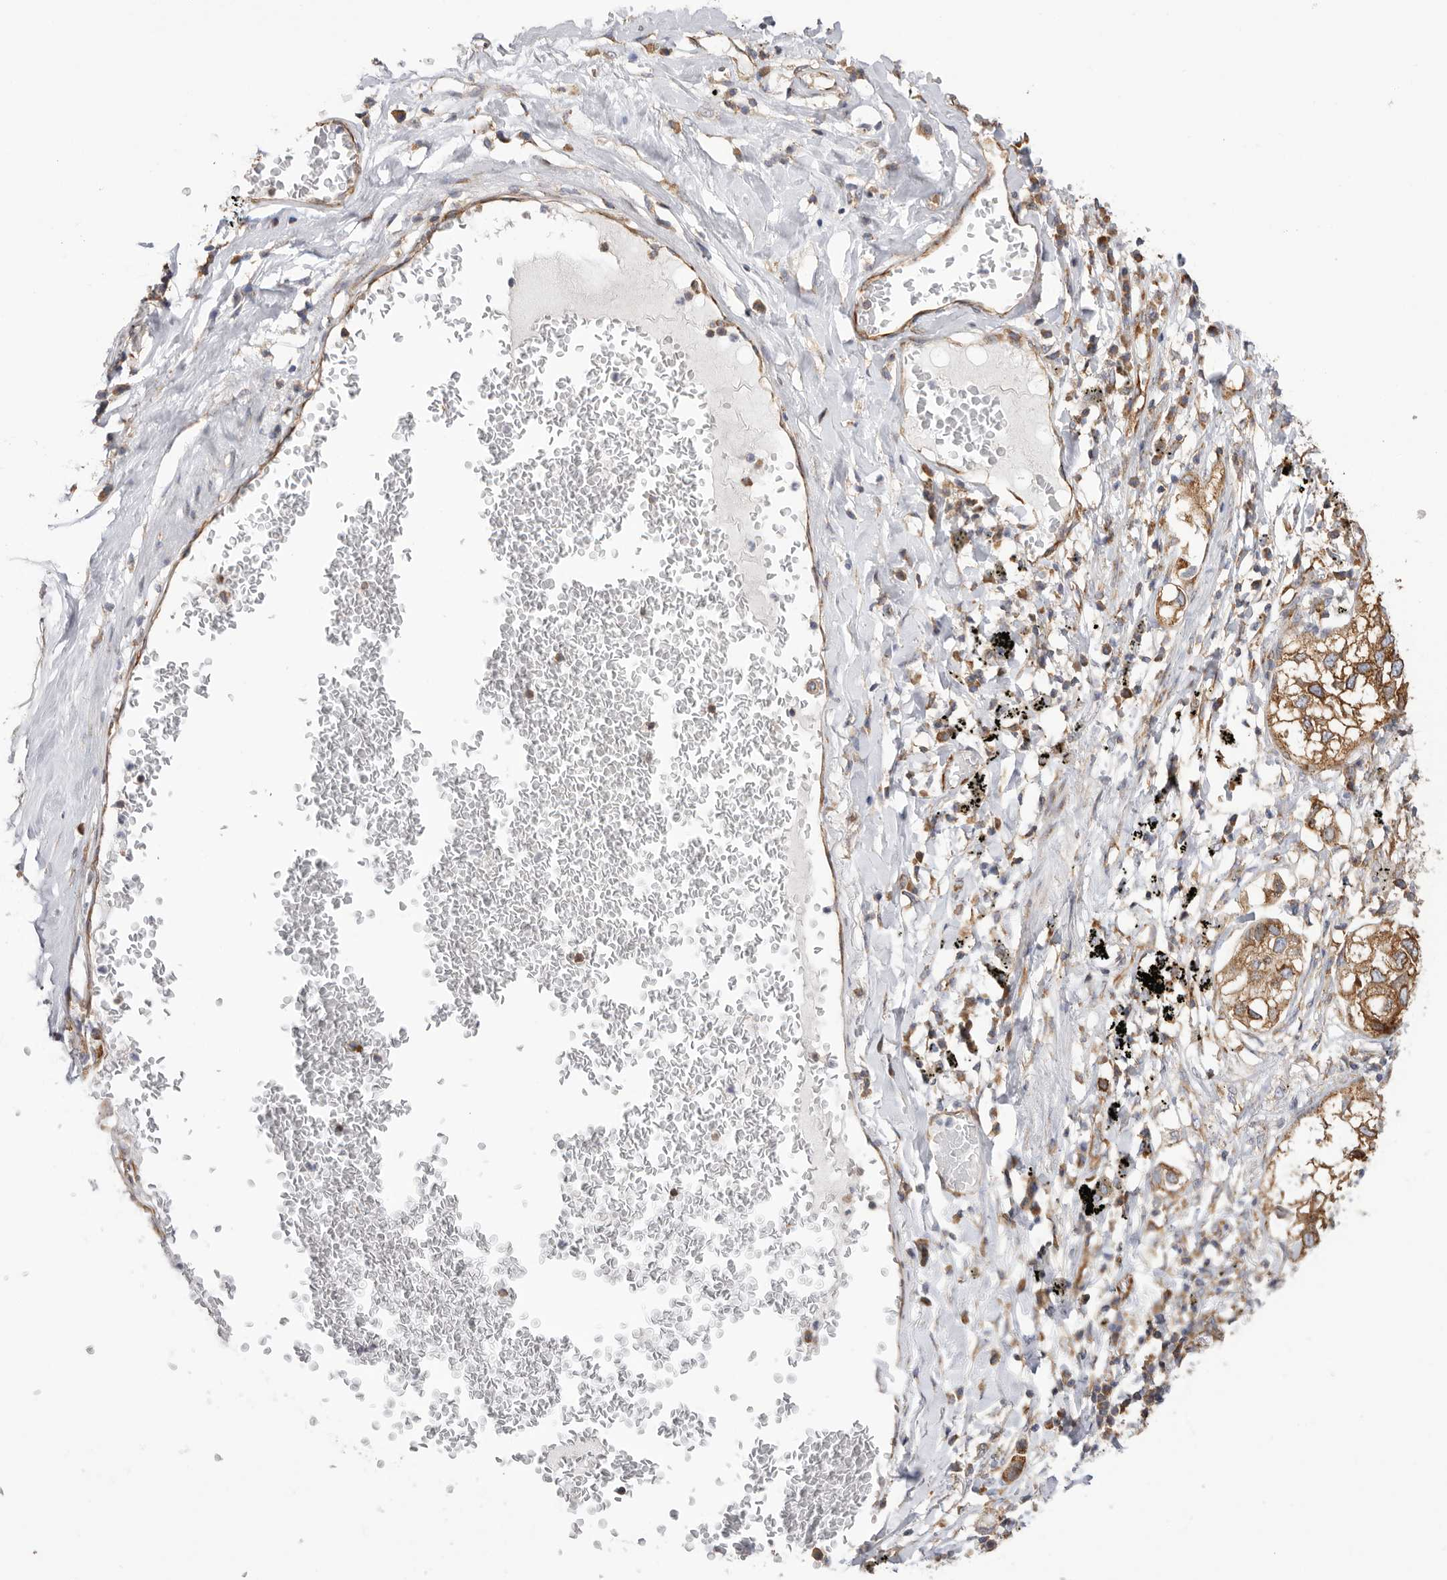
{"staining": {"intensity": "moderate", "quantity": ">75%", "location": "cytoplasmic/membranous"}, "tissue": "lung cancer", "cell_type": "Tumor cells", "image_type": "cancer", "snomed": [{"axis": "morphology", "description": "Adenocarcinoma, NOS"}, {"axis": "topography", "description": "Lung"}], "caption": "Immunohistochemical staining of human lung cancer shows medium levels of moderate cytoplasmic/membranous protein positivity in approximately >75% of tumor cells.", "gene": "SERBP1", "patient": {"sex": "male", "age": 63}}